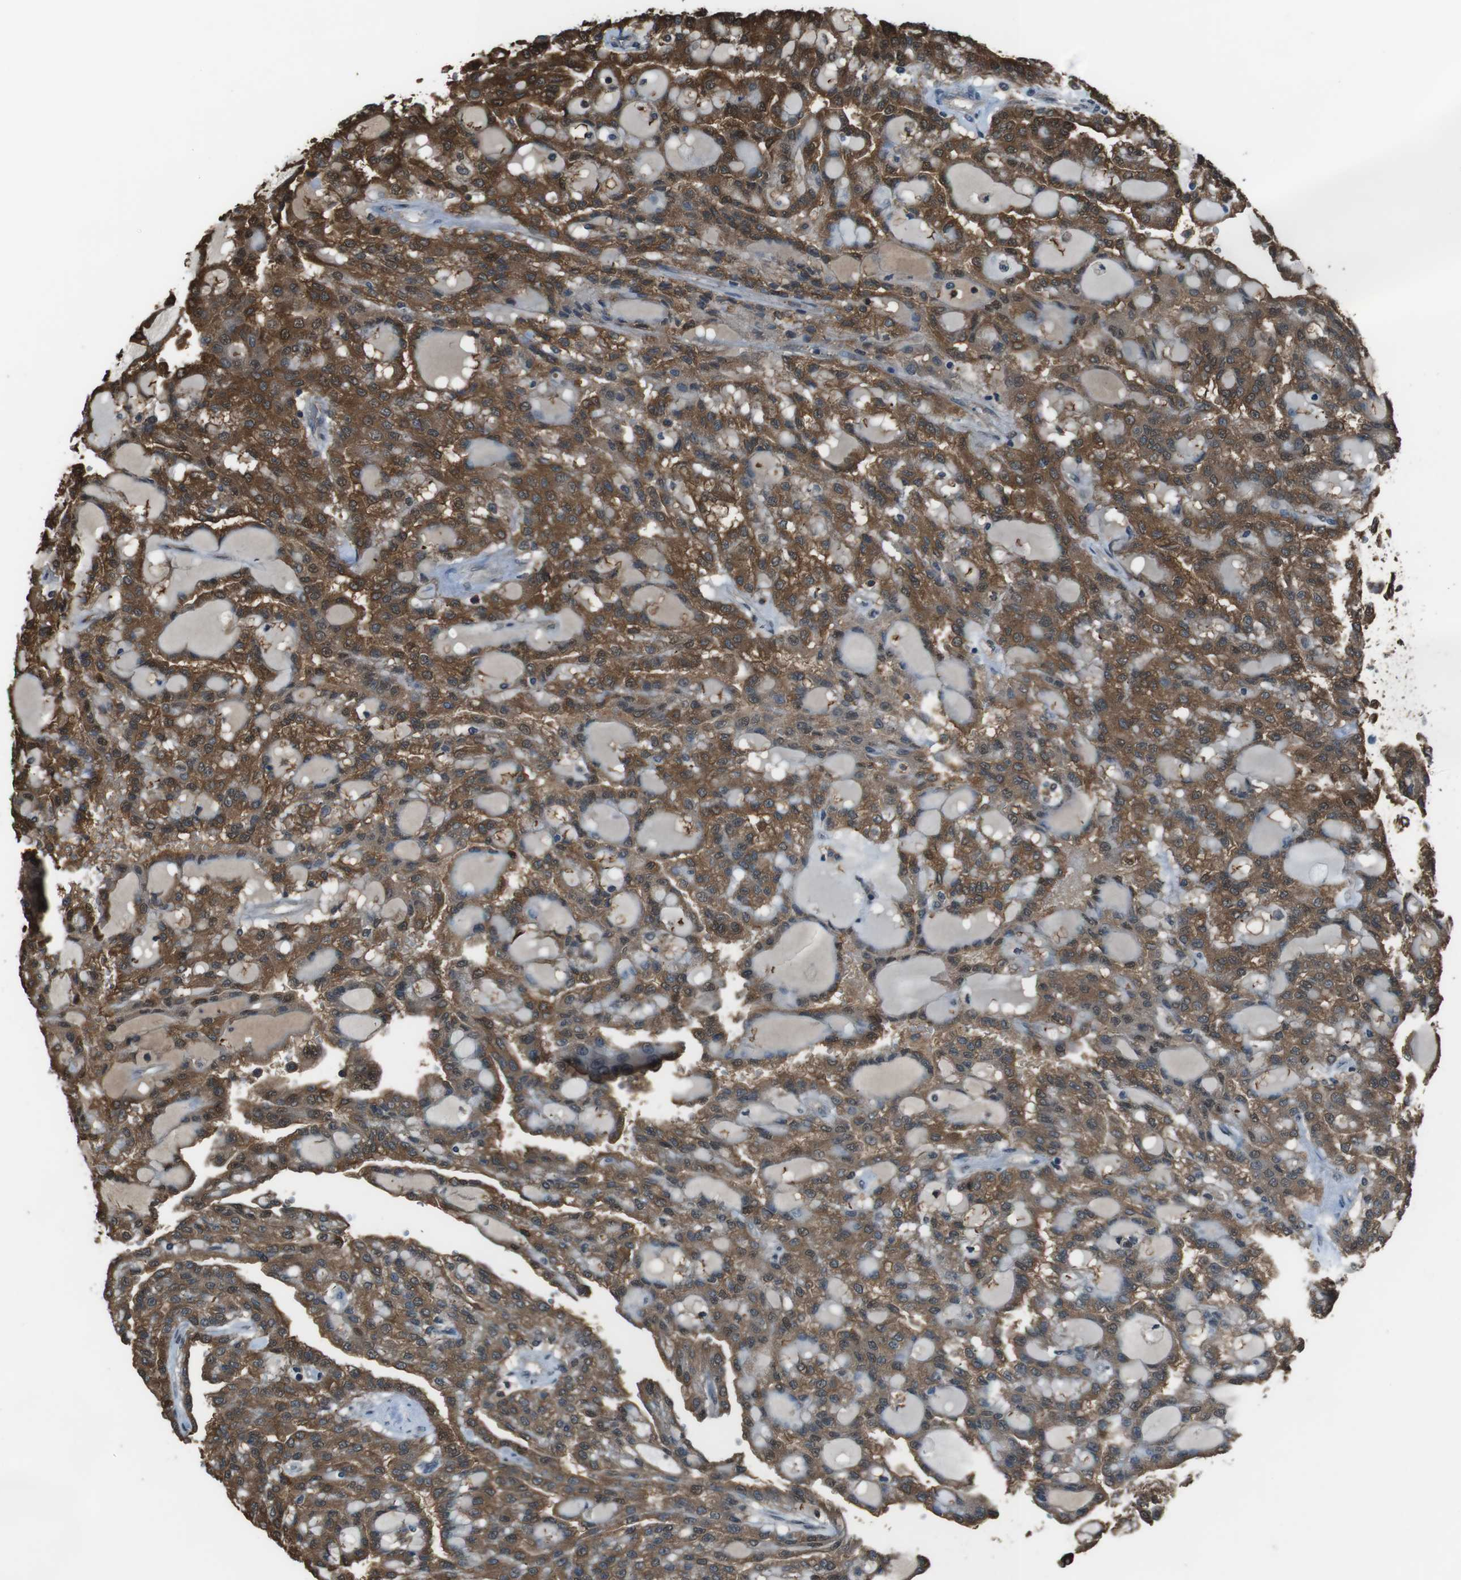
{"staining": {"intensity": "moderate", "quantity": ">75%", "location": "cytoplasmic/membranous,nuclear"}, "tissue": "renal cancer", "cell_type": "Tumor cells", "image_type": "cancer", "snomed": [{"axis": "morphology", "description": "Adenocarcinoma, NOS"}, {"axis": "topography", "description": "Kidney"}], "caption": "Immunohistochemical staining of human renal cancer (adenocarcinoma) demonstrates medium levels of moderate cytoplasmic/membranous and nuclear protein expression in approximately >75% of tumor cells. The staining was performed using DAB, with brown indicating positive protein expression. Nuclei are stained blue with hematoxylin.", "gene": "TWSG1", "patient": {"sex": "male", "age": 63}}